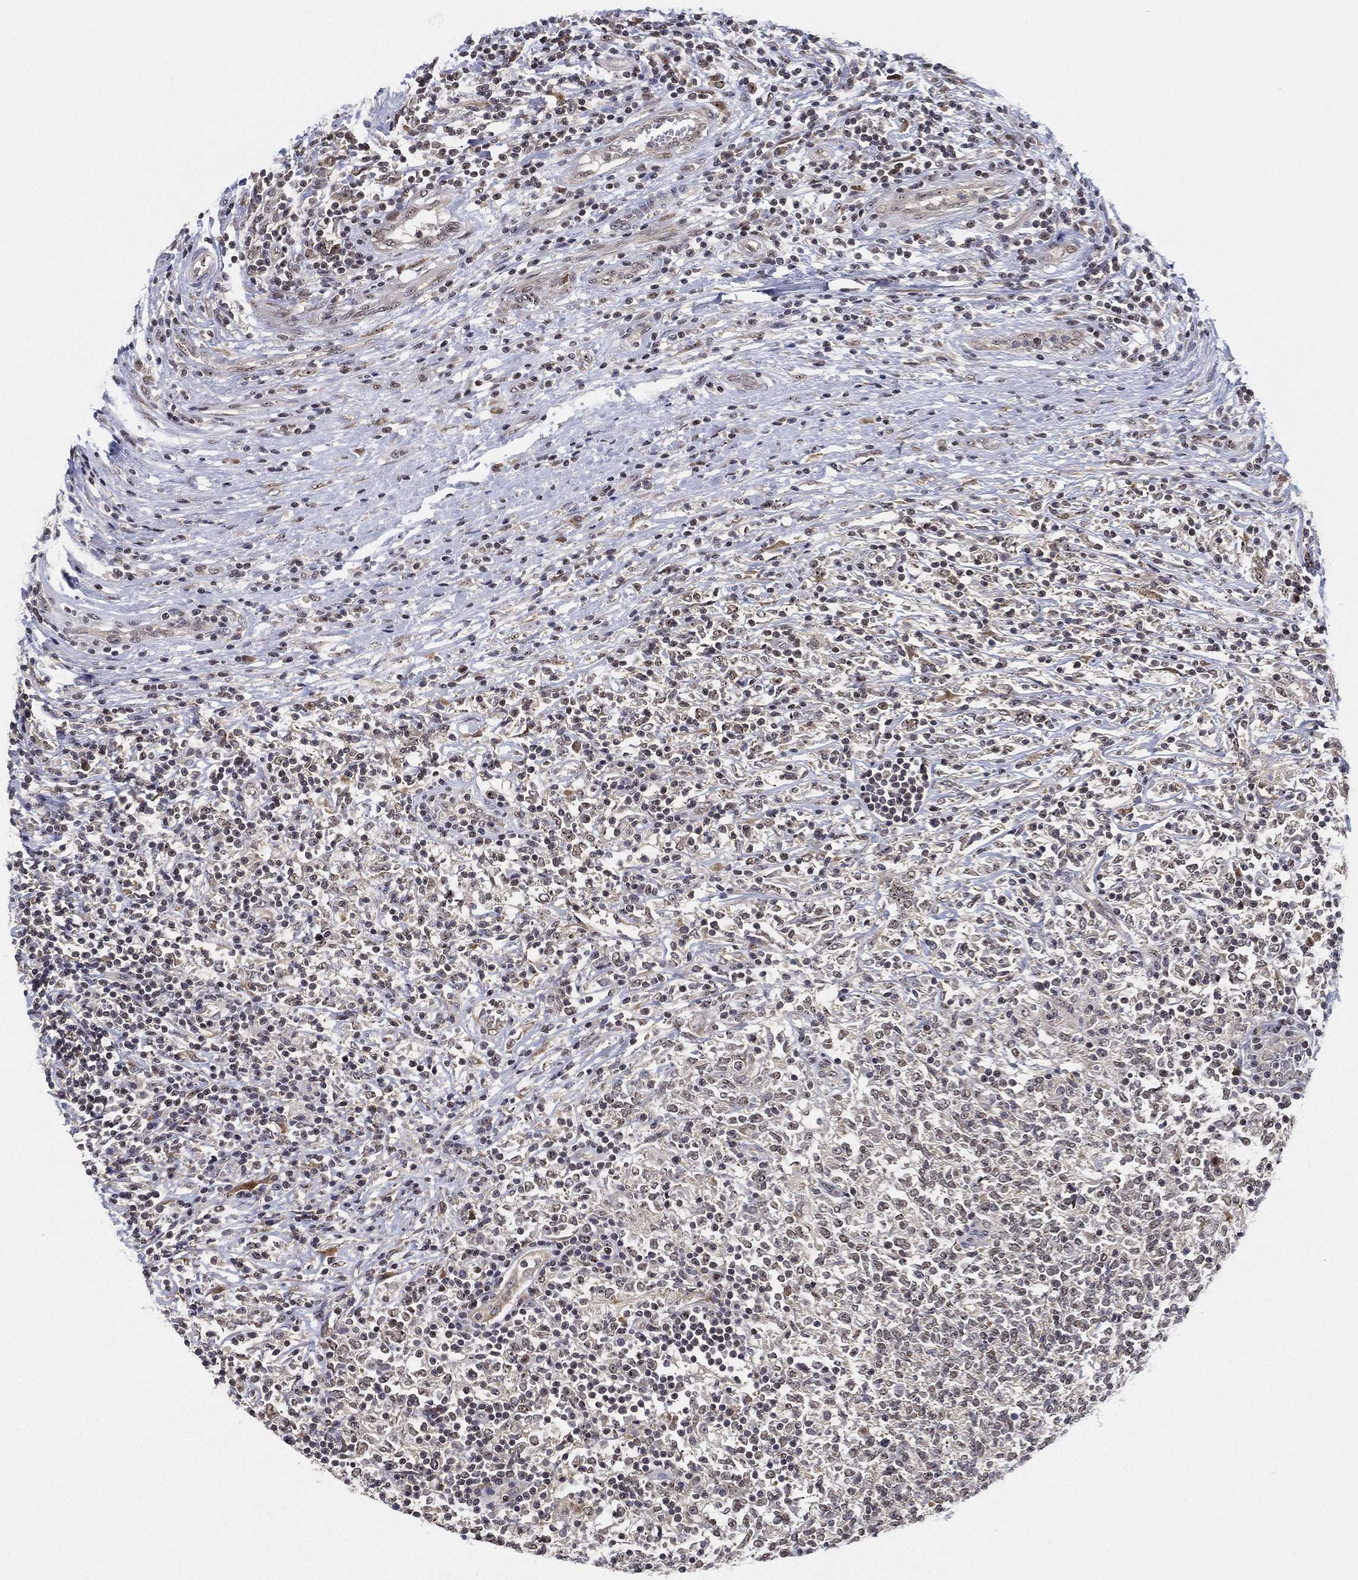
{"staining": {"intensity": "negative", "quantity": "none", "location": "none"}, "tissue": "lymphoma", "cell_type": "Tumor cells", "image_type": "cancer", "snomed": [{"axis": "morphology", "description": "Malignant lymphoma, non-Hodgkin's type, High grade"}, {"axis": "topography", "description": "Lymph node"}], "caption": "A high-resolution photomicrograph shows IHC staining of lymphoma, which exhibits no significant staining in tumor cells.", "gene": "PPP1R16B", "patient": {"sex": "female", "age": 84}}